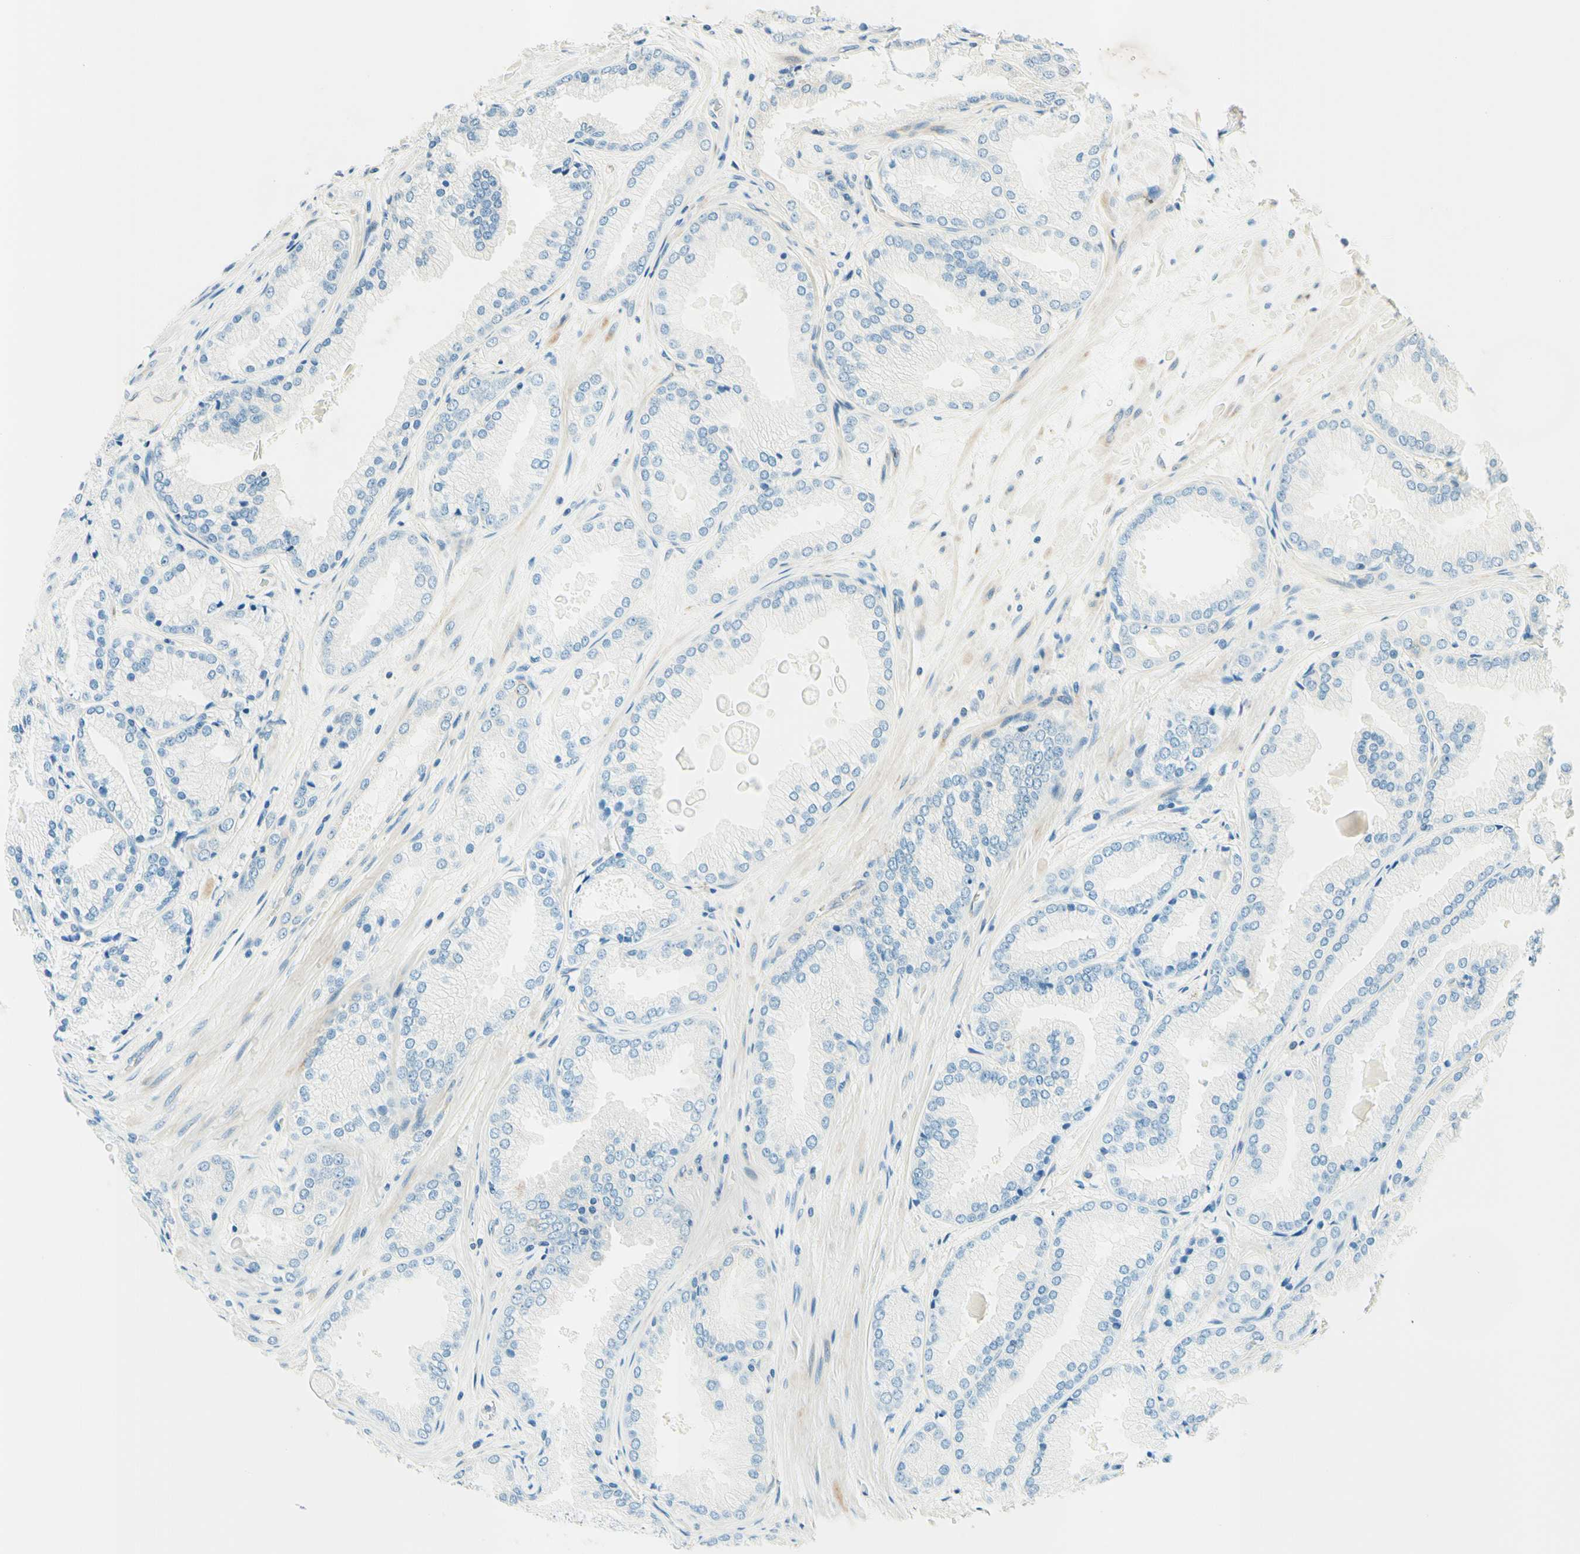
{"staining": {"intensity": "negative", "quantity": "none", "location": "none"}, "tissue": "prostate cancer", "cell_type": "Tumor cells", "image_type": "cancer", "snomed": [{"axis": "morphology", "description": "Adenocarcinoma, High grade"}, {"axis": "topography", "description": "Prostate"}], "caption": "There is no significant staining in tumor cells of prostate high-grade adenocarcinoma.", "gene": "TAOK2", "patient": {"sex": "male", "age": 59}}